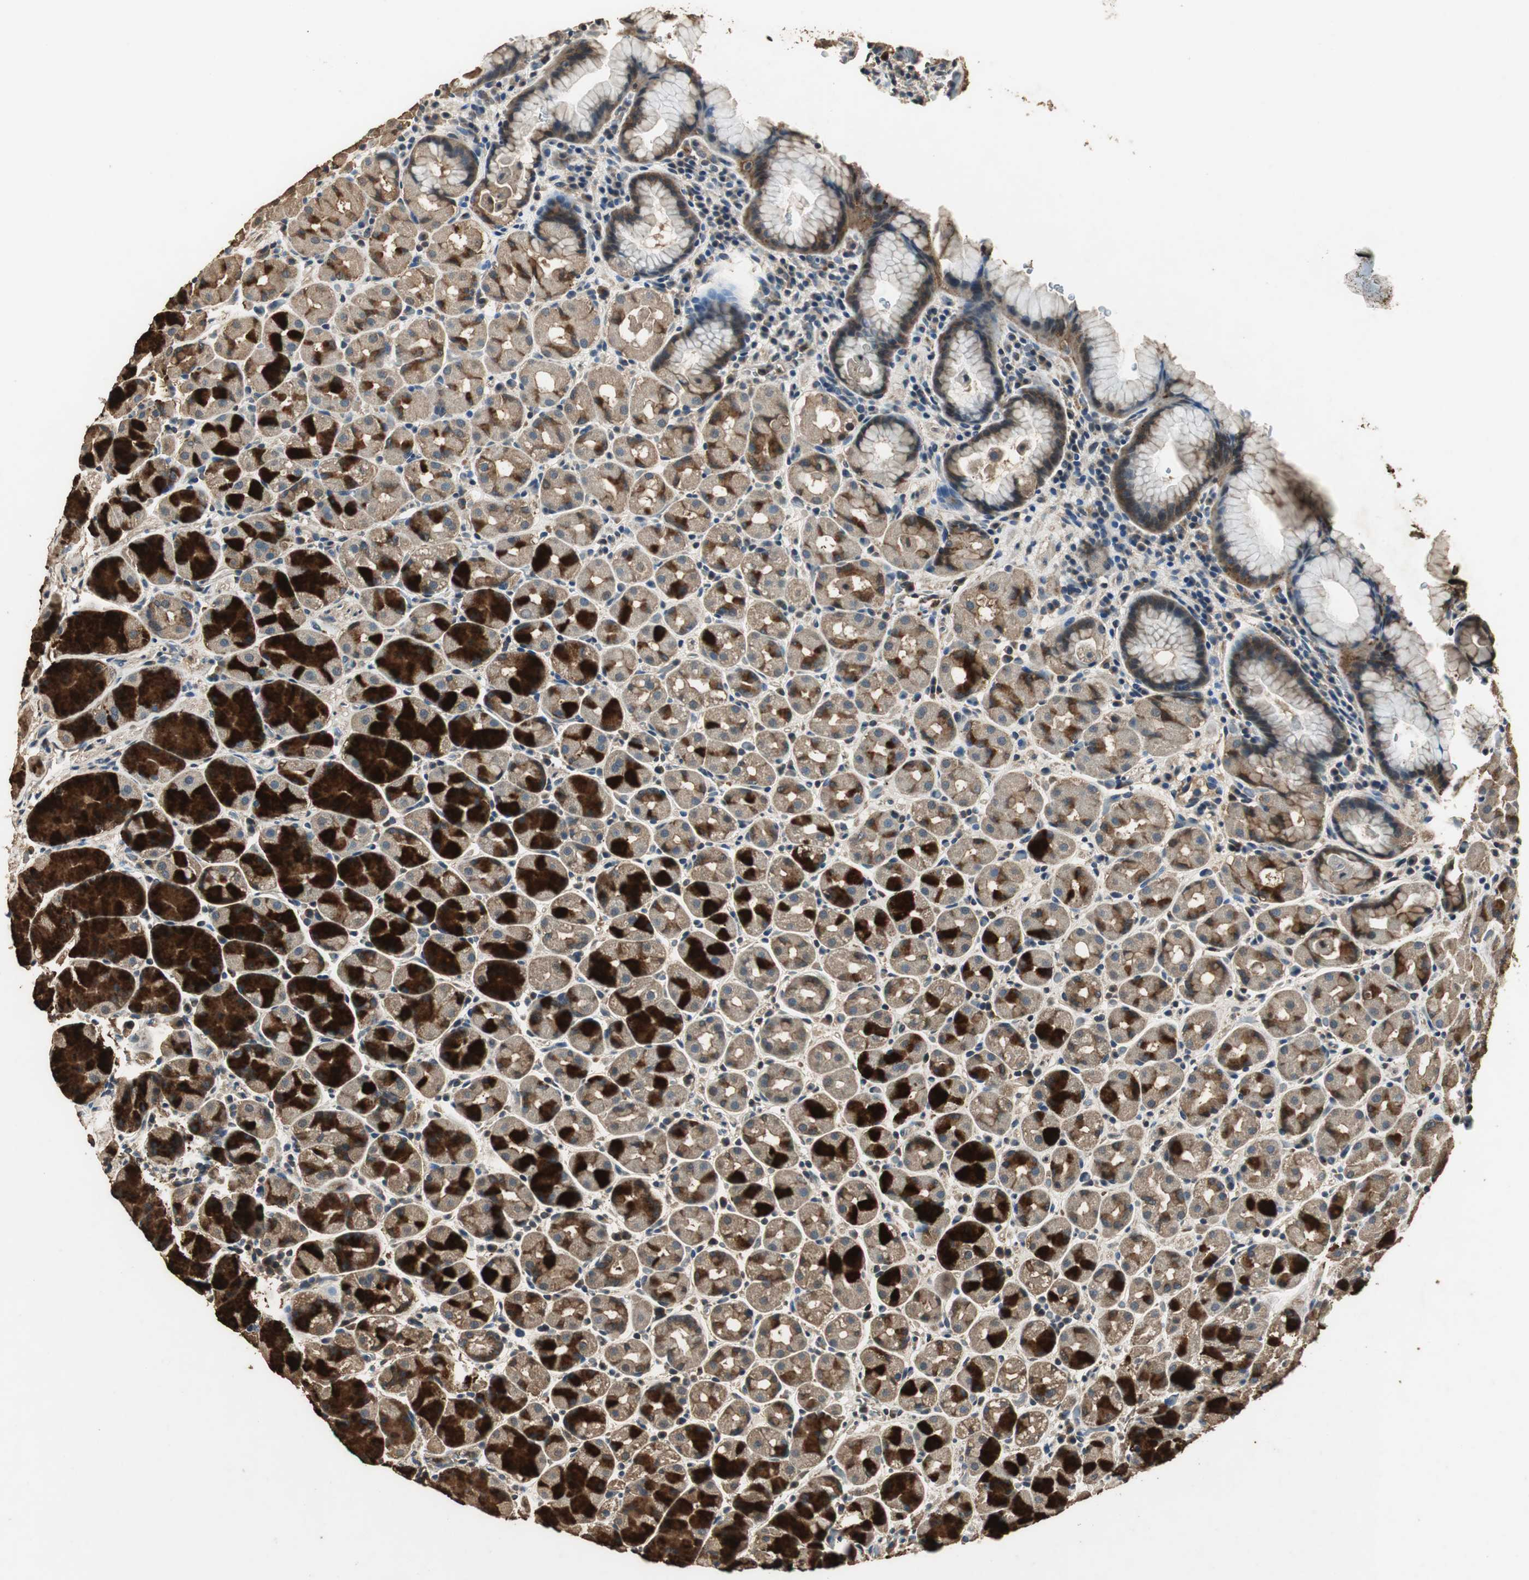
{"staining": {"intensity": "strong", "quantity": ">75%", "location": "cytoplasmic/membranous"}, "tissue": "stomach", "cell_type": "Glandular cells", "image_type": "normal", "snomed": [{"axis": "morphology", "description": "Normal tissue, NOS"}, {"axis": "topography", "description": "Stomach, lower"}], "caption": "Protein staining of unremarkable stomach reveals strong cytoplasmic/membranous positivity in approximately >75% of glandular cells. (brown staining indicates protein expression, while blue staining denotes nuclei).", "gene": "TMPRSS4", "patient": {"sex": "male", "age": 56}}